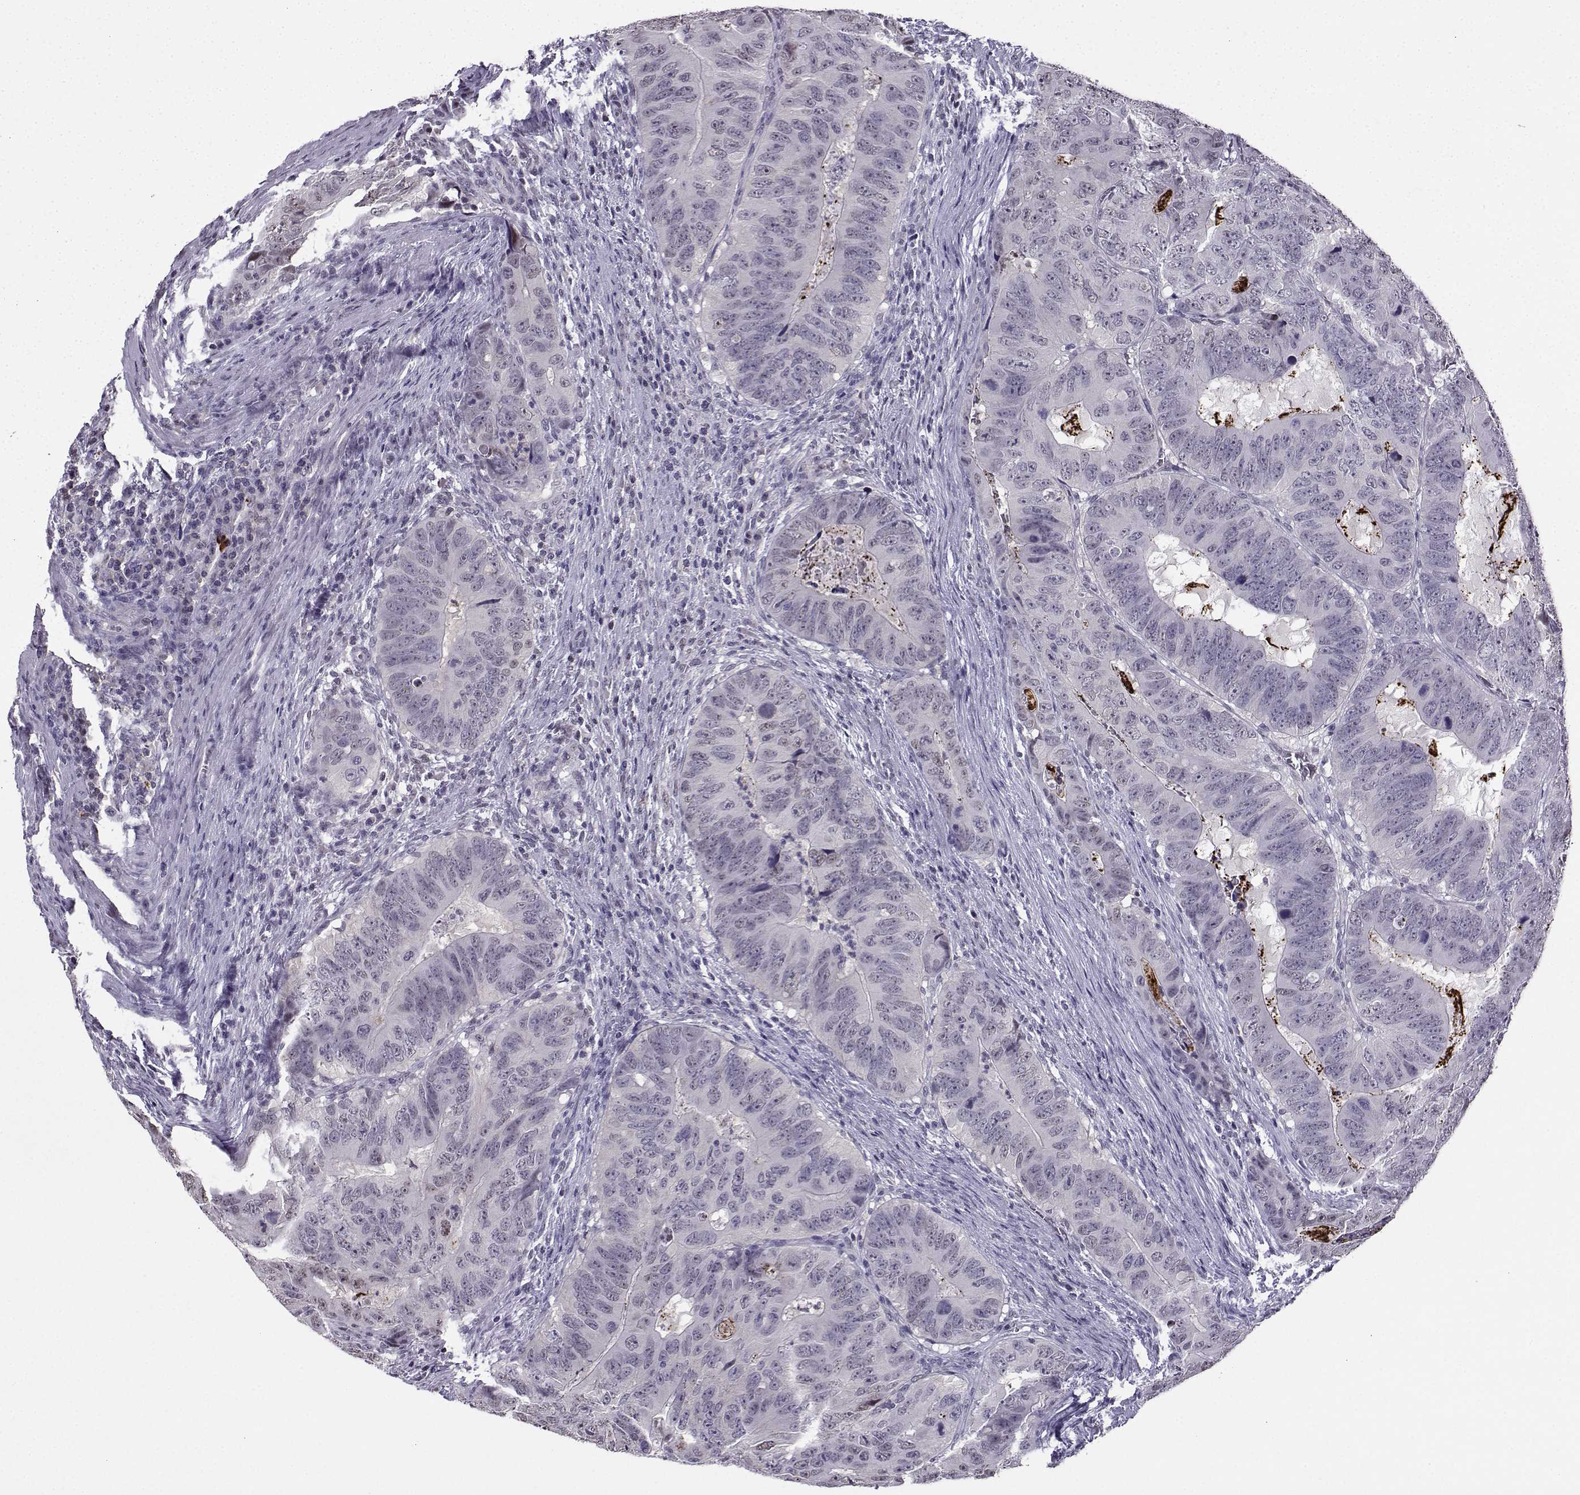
{"staining": {"intensity": "negative", "quantity": "none", "location": "none"}, "tissue": "colorectal cancer", "cell_type": "Tumor cells", "image_type": "cancer", "snomed": [{"axis": "morphology", "description": "Adenocarcinoma, NOS"}, {"axis": "topography", "description": "Colon"}], "caption": "Immunohistochemistry image of neoplastic tissue: human colorectal adenocarcinoma stained with DAB exhibits no significant protein staining in tumor cells. (Brightfield microscopy of DAB immunohistochemistry (IHC) at high magnification).", "gene": "LRFN2", "patient": {"sex": "male", "age": 79}}